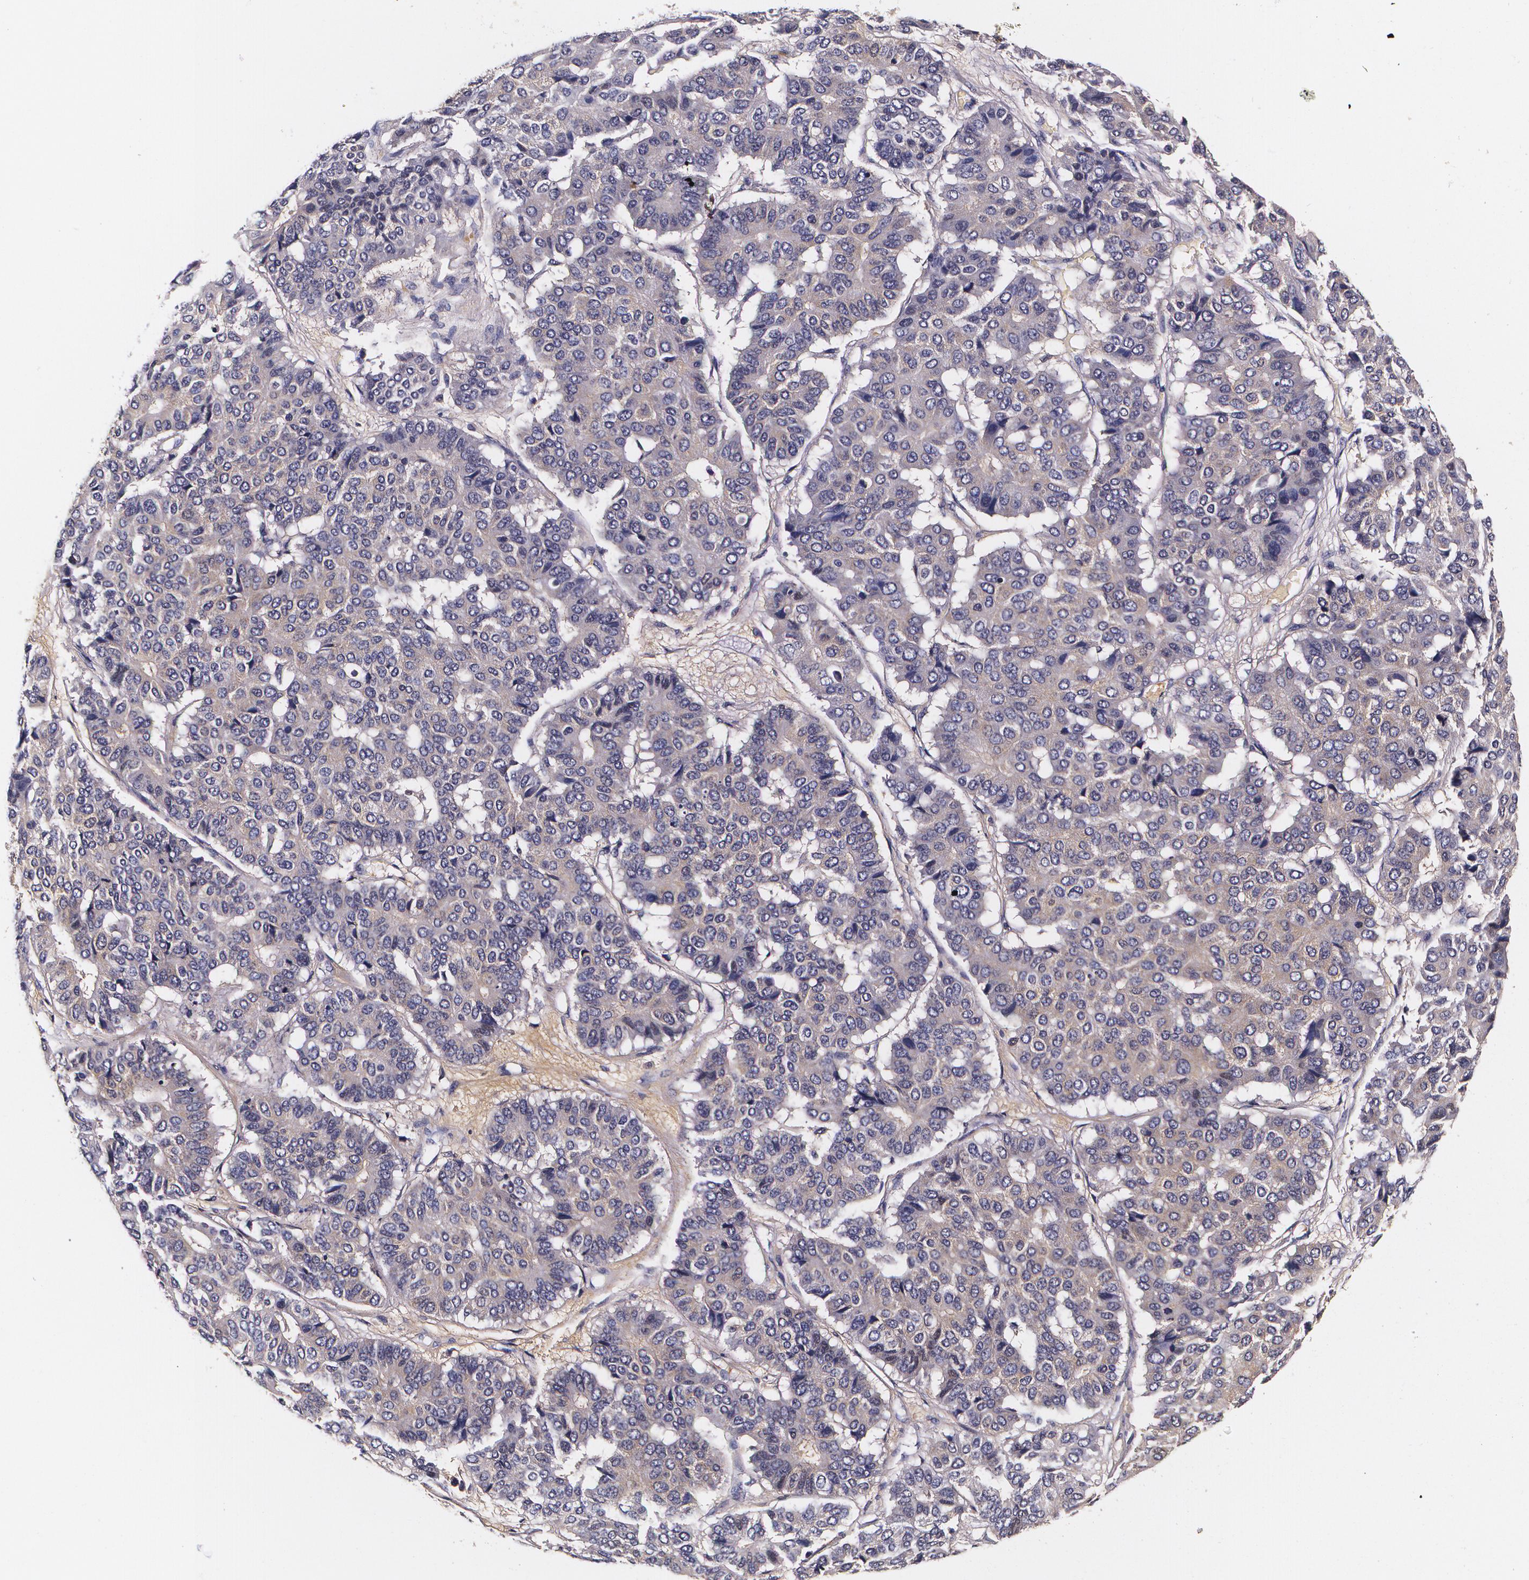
{"staining": {"intensity": "moderate", "quantity": ">75%", "location": "cytoplasmic/membranous"}, "tissue": "pancreatic cancer", "cell_type": "Tumor cells", "image_type": "cancer", "snomed": [{"axis": "morphology", "description": "Adenocarcinoma, NOS"}, {"axis": "topography", "description": "Pancreas"}], "caption": "This is a photomicrograph of IHC staining of adenocarcinoma (pancreatic), which shows moderate staining in the cytoplasmic/membranous of tumor cells.", "gene": "TTR", "patient": {"sex": "male", "age": 50}}